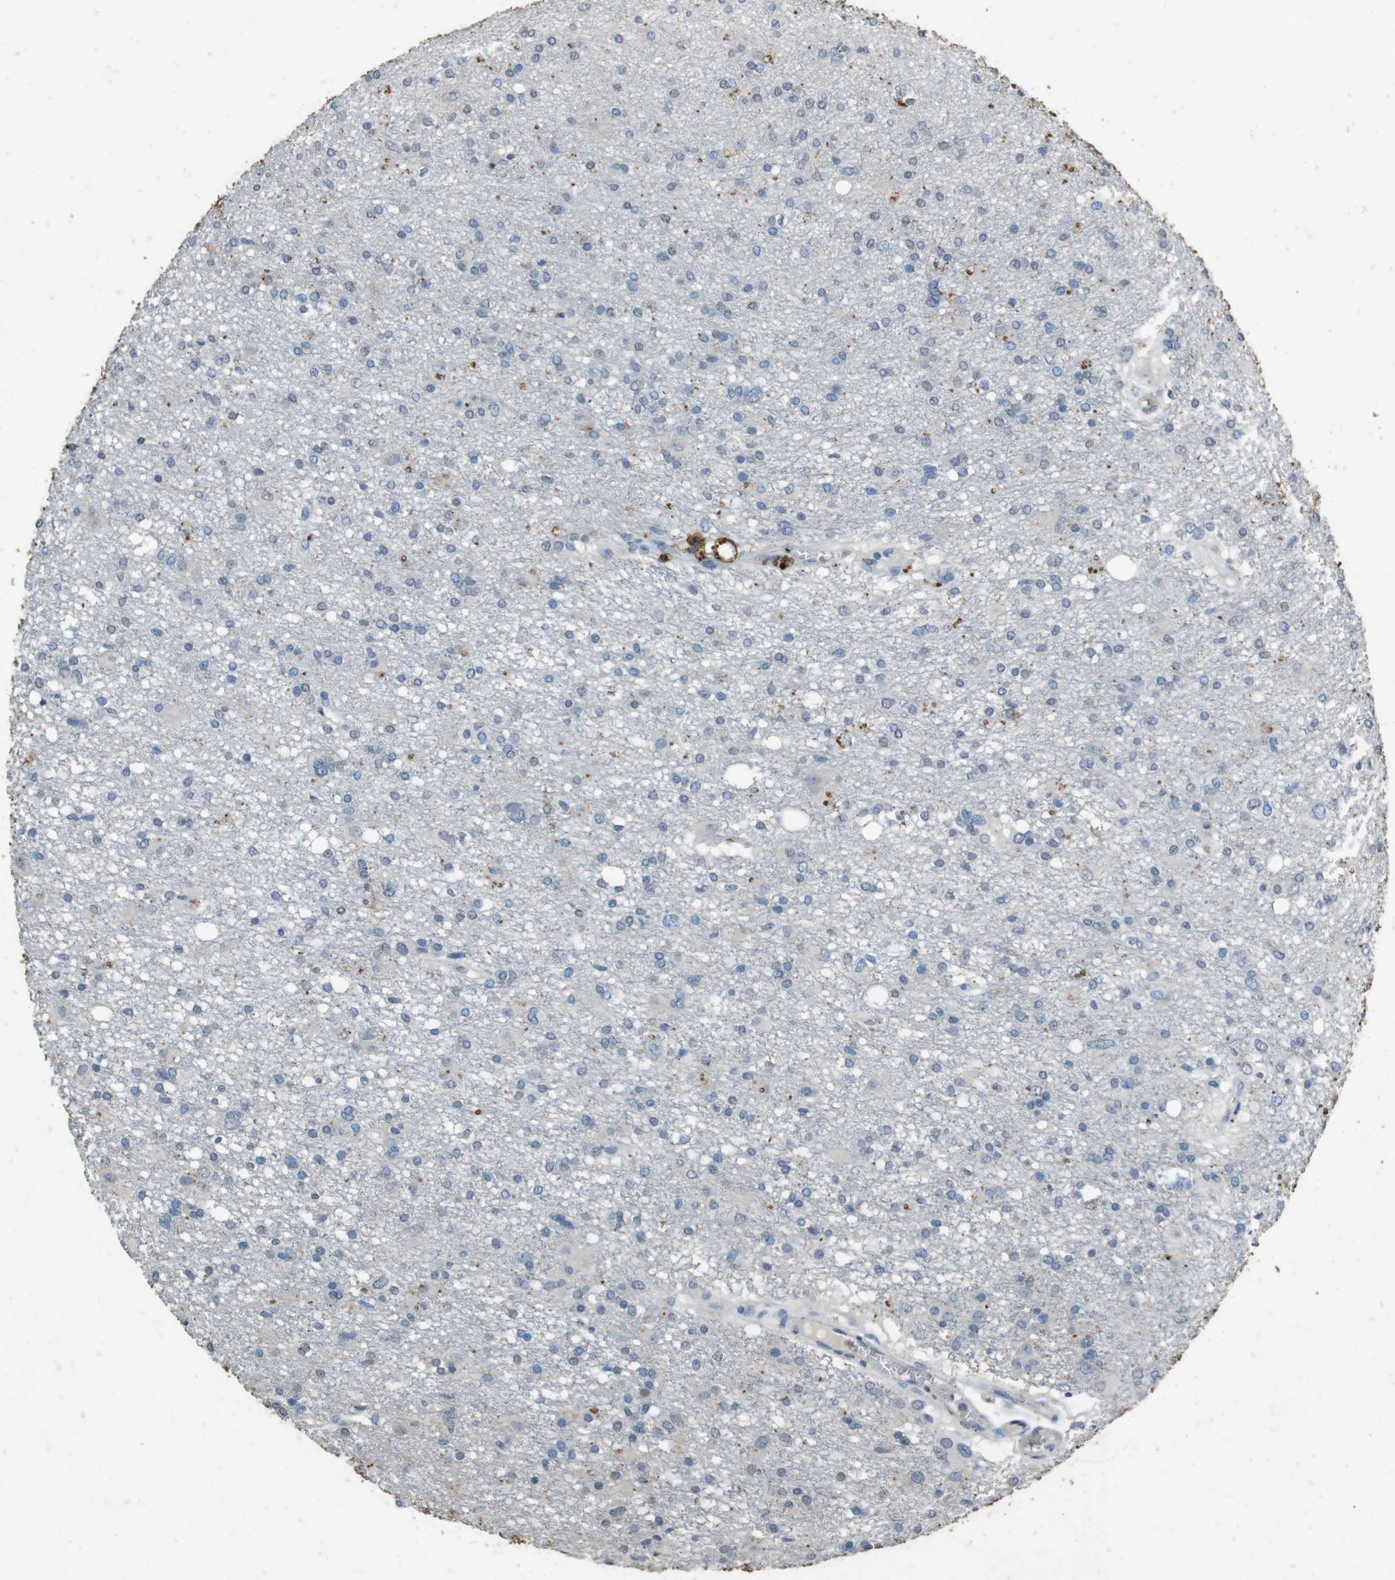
{"staining": {"intensity": "negative", "quantity": "none", "location": "none"}, "tissue": "glioma", "cell_type": "Tumor cells", "image_type": "cancer", "snomed": [{"axis": "morphology", "description": "Glioma, malignant, High grade"}, {"axis": "topography", "description": "Brain"}], "caption": "An IHC micrograph of glioma is shown. There is no staining in tumor cells of glioma. (Immunohistochemistry (ihc), brightfield microscopy, high magnification).", "gene": "STBD1", "patient": {"sex": "female", "age": 59}}